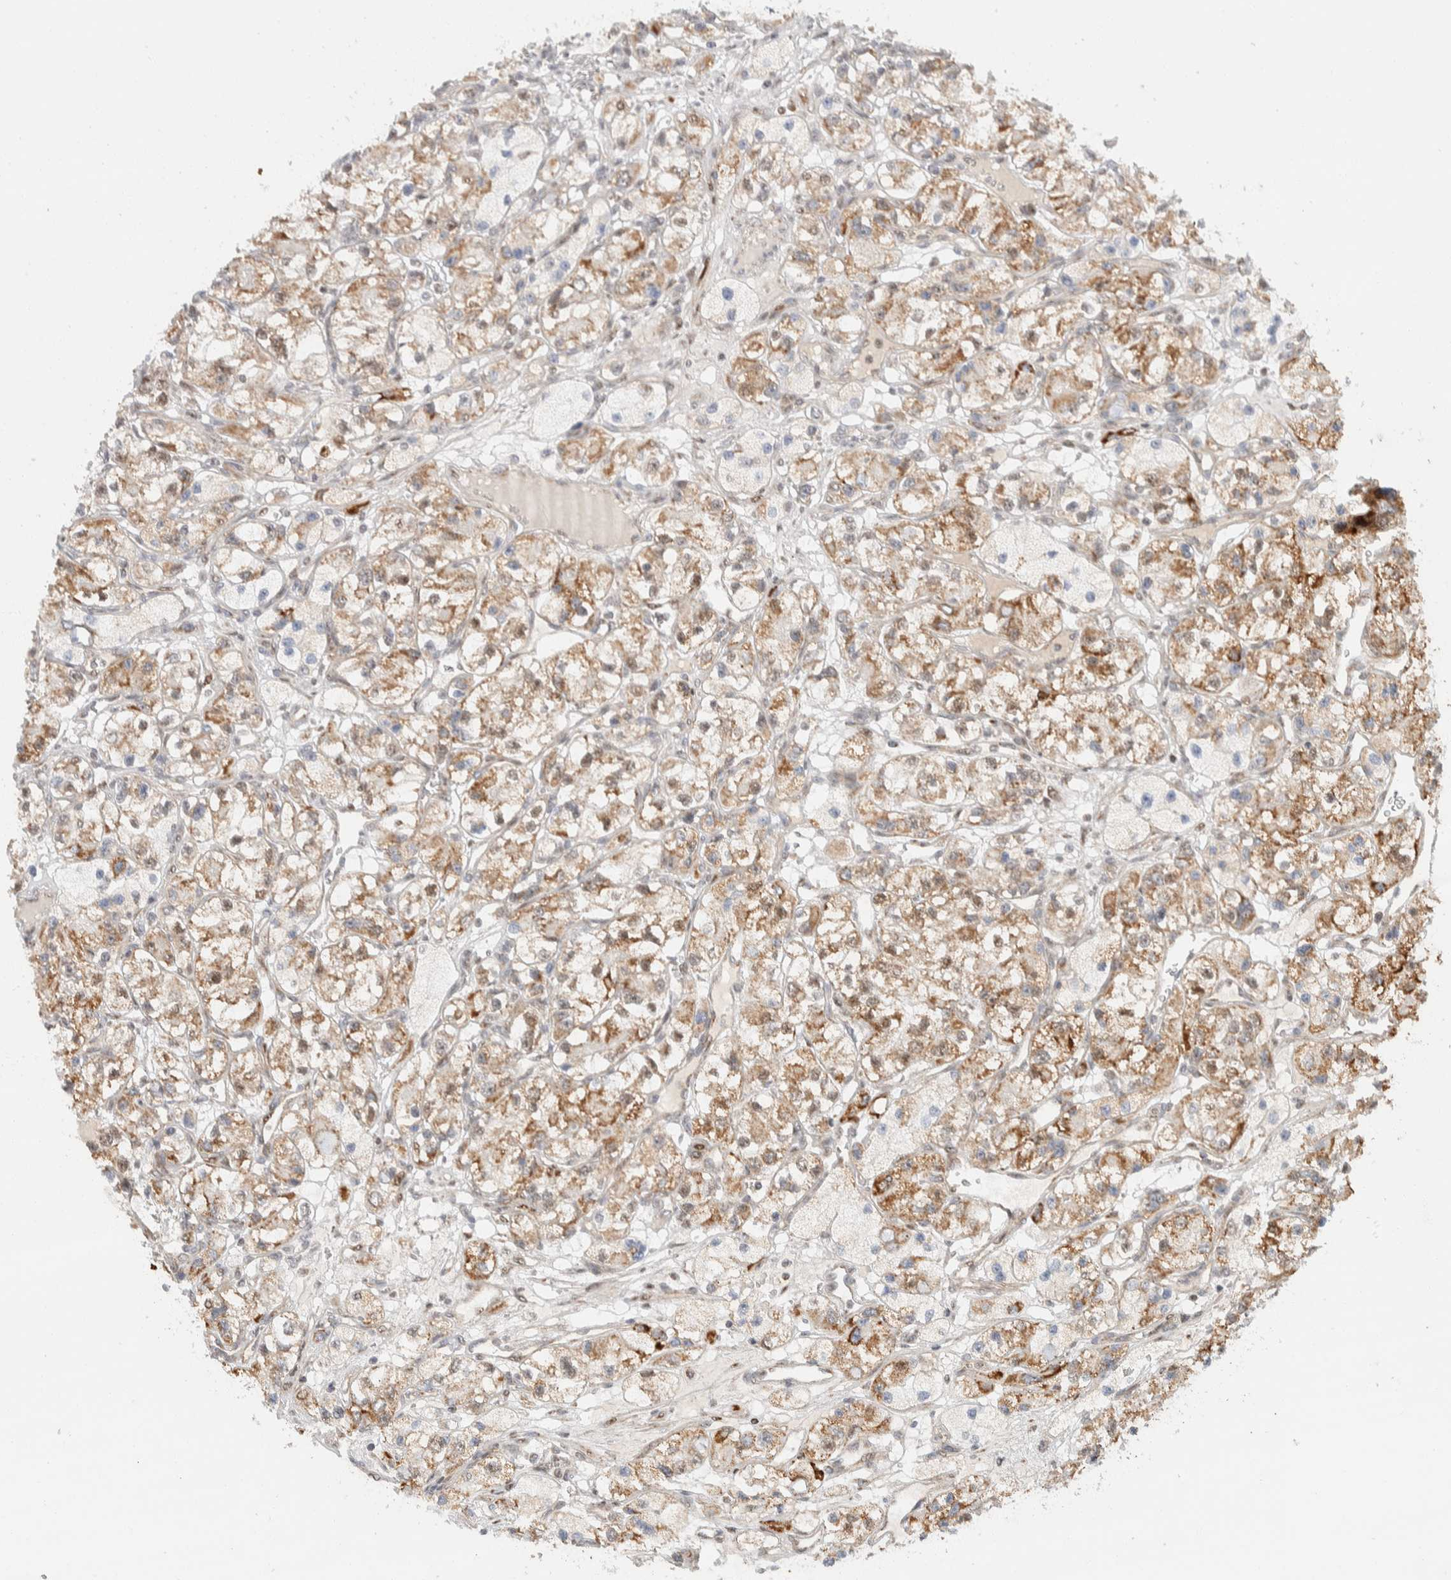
{"staining": {"intensity": "moderate", "quantity": ">75%", "location": "cytoplasmic/membranous"}, "tissue": "renal cancer", "cell_type": "Tumor cells", "image_type": "cancer", "snomed": [{"axis": "morphology", "description": "Adenocarcinoma, NOS"}, {"axis": "topography", "description": "Kidney"}], "caption": "Protein expression by immunohistochemistry demonstrates moderate cytoplasmic/membranous expression in about >75% of tumor cells in renal cancer.", "gene": "TSPAN32", "patient": {"sex": "female", "age": 57}}